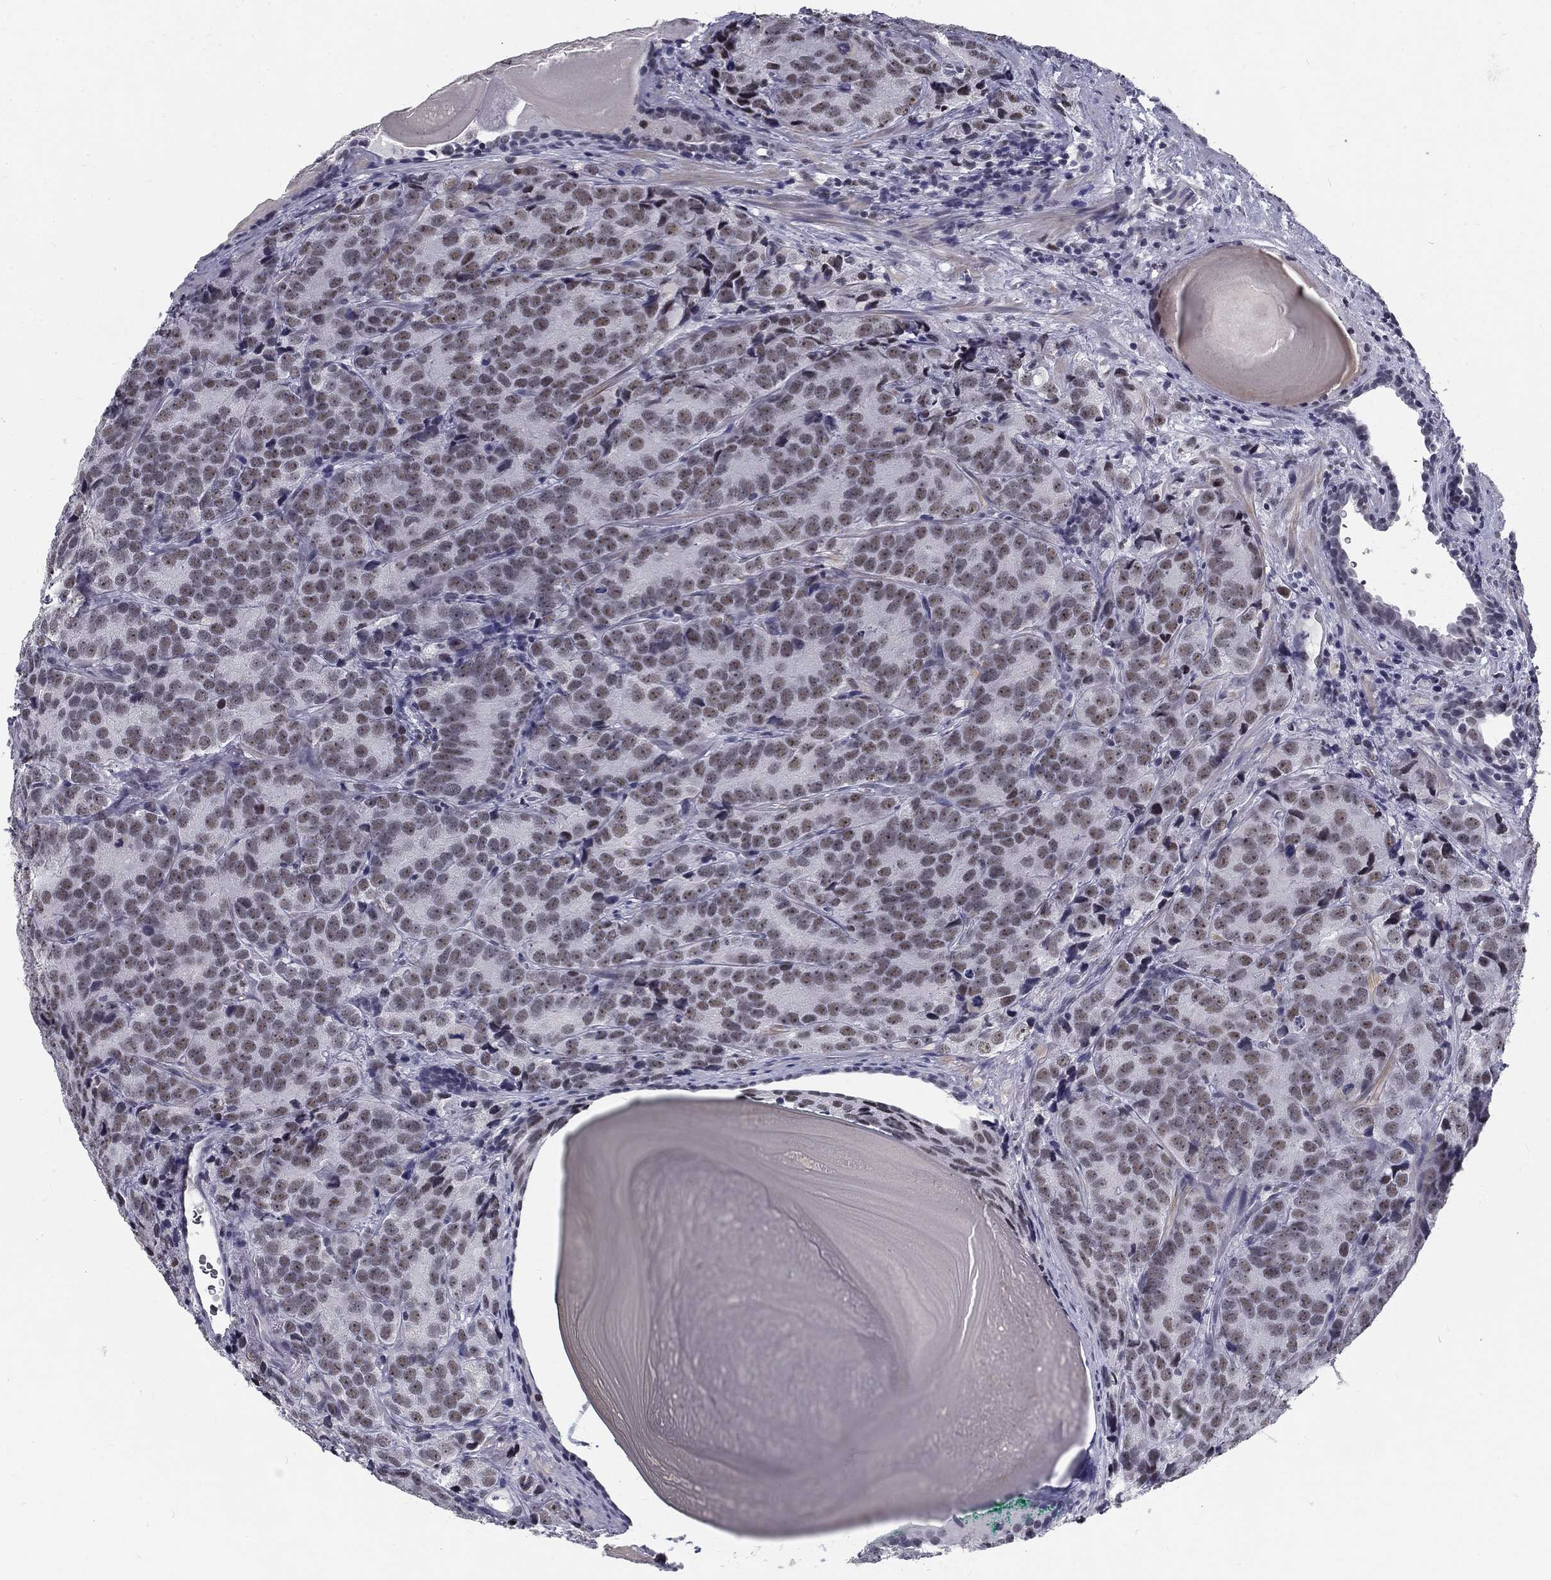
{"staining": {"intensity": "weak", "quantity": "25%-75%", "location": "nuclear"}, "tissue": "prostate cancer", "cell_type": "Tumor cells", "image_type": "cancer", "snomed": [{"axis": "morphology", "description": "Adenocarcinoma, NOS"}, {"axis": "topography", "description": "Prostate"}], "caption": "This is an image of IHC staining of adenocarcinoma (prostate), which shows weak expression in the nuclear of tumor cells.", "gene": "SNORC", "patient": {"sex": "male", "age": 71}}